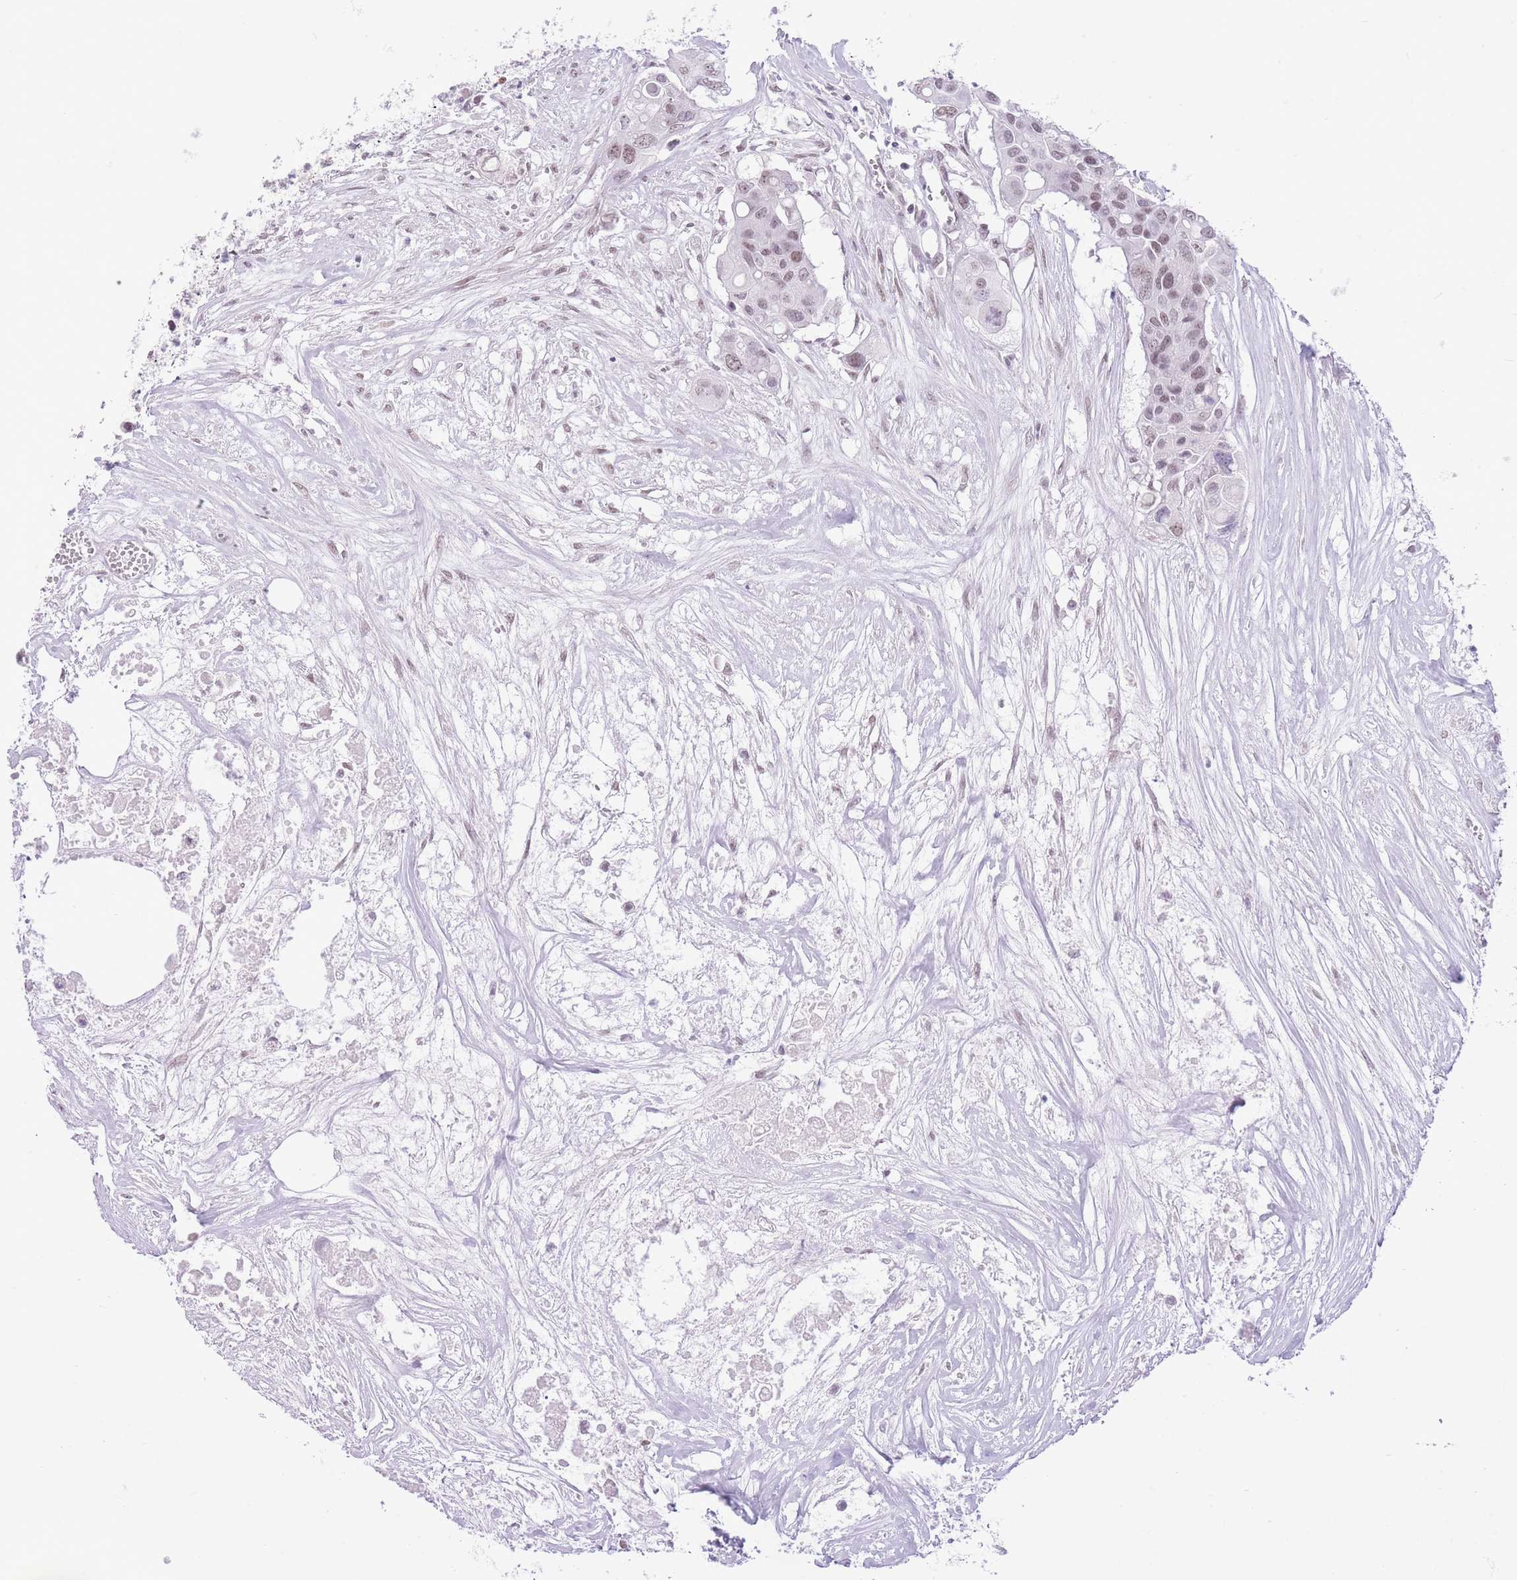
{"staining": {"intensity": "weak", "quantity": ">75%", "location": "nuclear"}, "tissue": "colorectal cancer", "cell_type": "Tumor cells", "image_type": "cancer", "snomed": [{"axis": "morphology", "description": "Adenocarcinoma, NOS"}, {"axis": "topography", "description": "Colon"}], "caption": "Protein expression analysis of human colorectal cancer (adenocarcinoma) reveals weak nuclear expression in approximately >75% of tumor cells. The staining was performed using DAB to visualize the protein expression in brown, while the nuclei were stained in blue with hematoxylin (Magnification: 20x).", "gene": "ZBED5", "patient": {"sex": "male", "age": 77}}